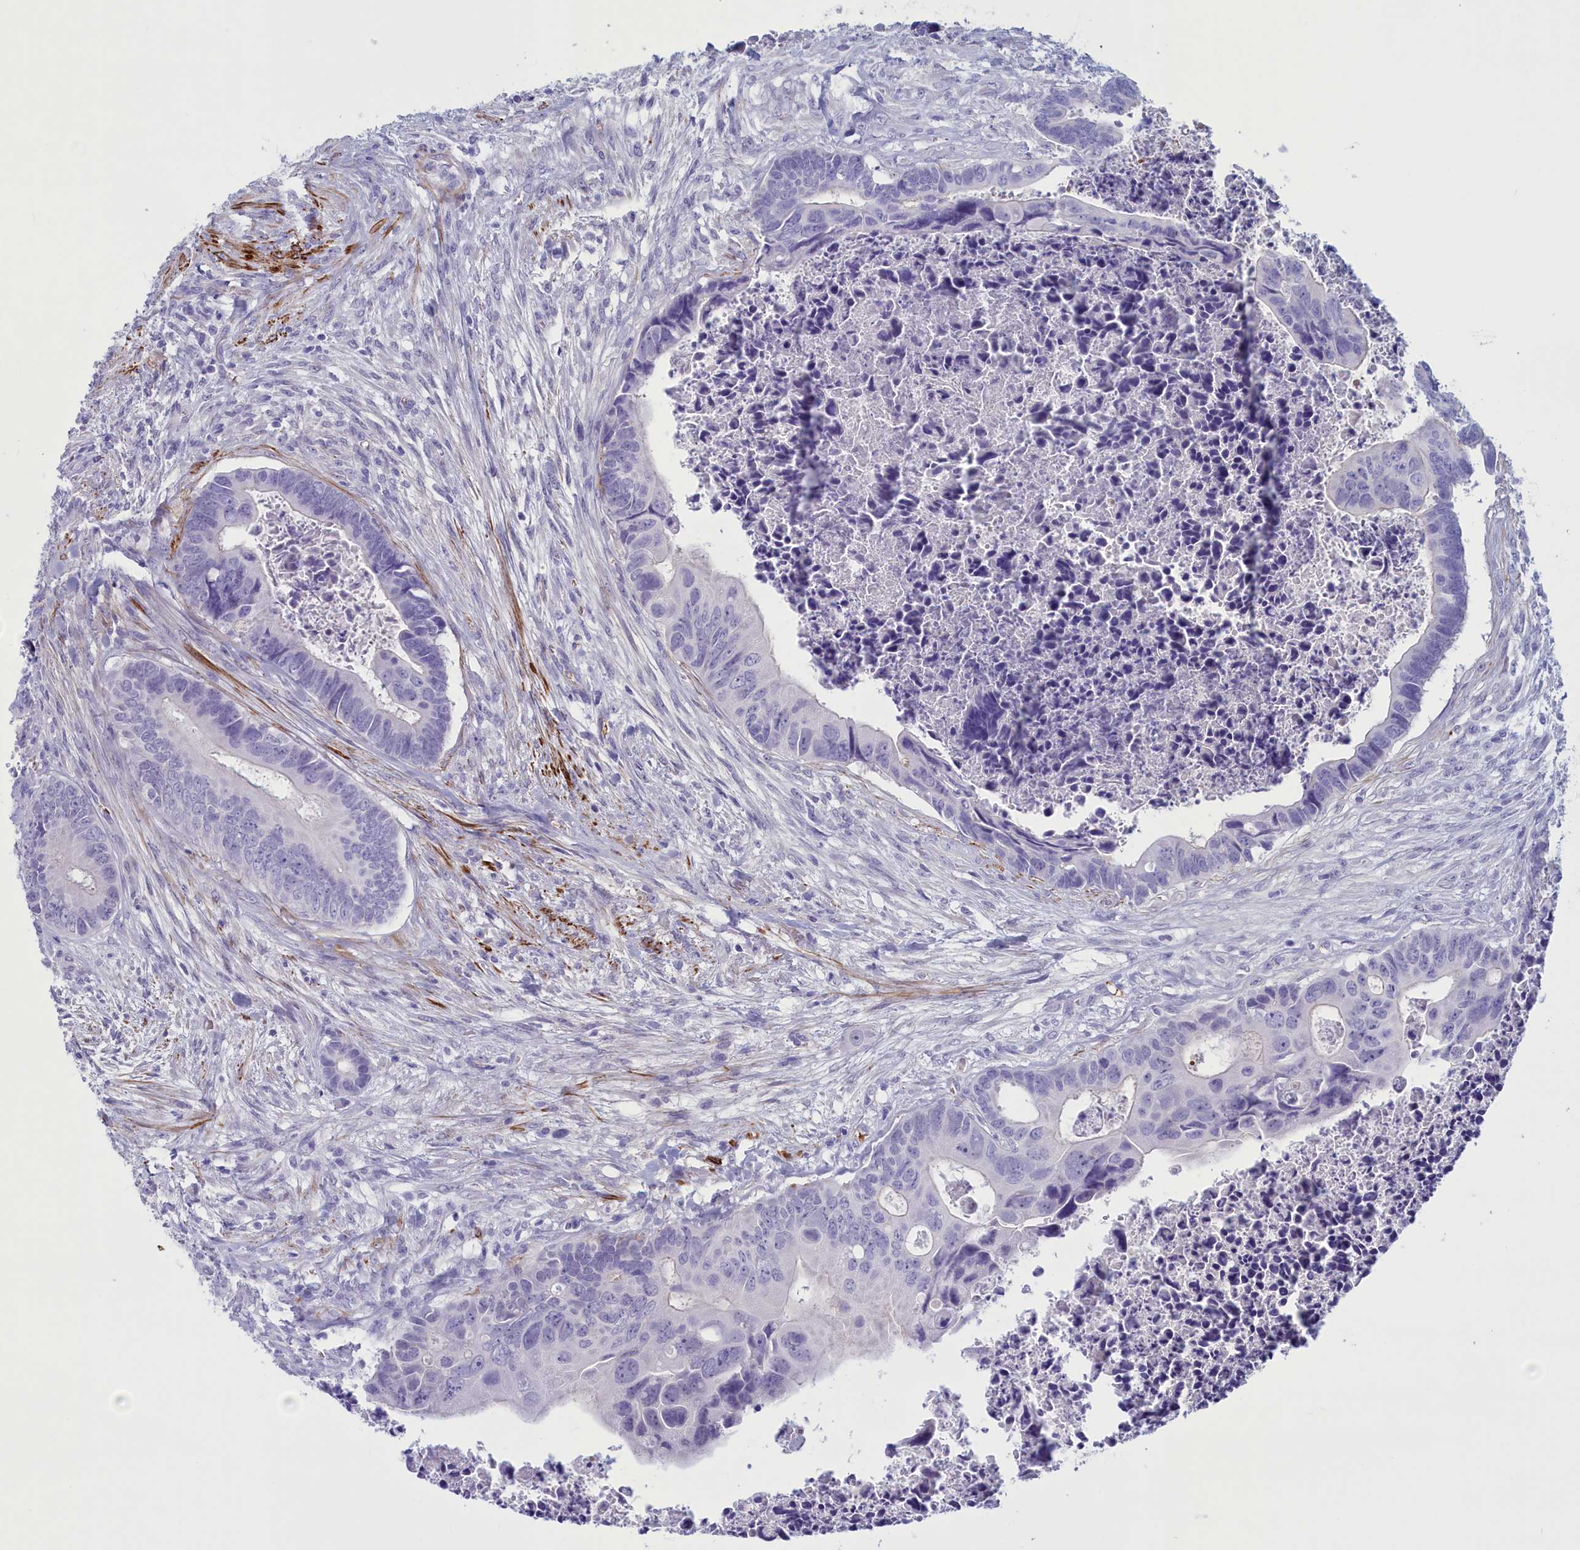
{"staining": {"intensity": "negative", "quantity": "none", "location": "none"}, "tissue": "colorectal cancer", "cell_type": "Tumor cells", "image_type": "cancer", "snomed": [{"axis": "morphology", "description": "Adenocarcinoma, NOS"}, {"axis": "topography", "description": "Rectum"}], "caption": "A photomicrograph of human adenocarcinoma (colorectal) is negative for staining in tumor cells.", "gene": "GAPDHS", "patient": {"sex": "female", "age": 78}}